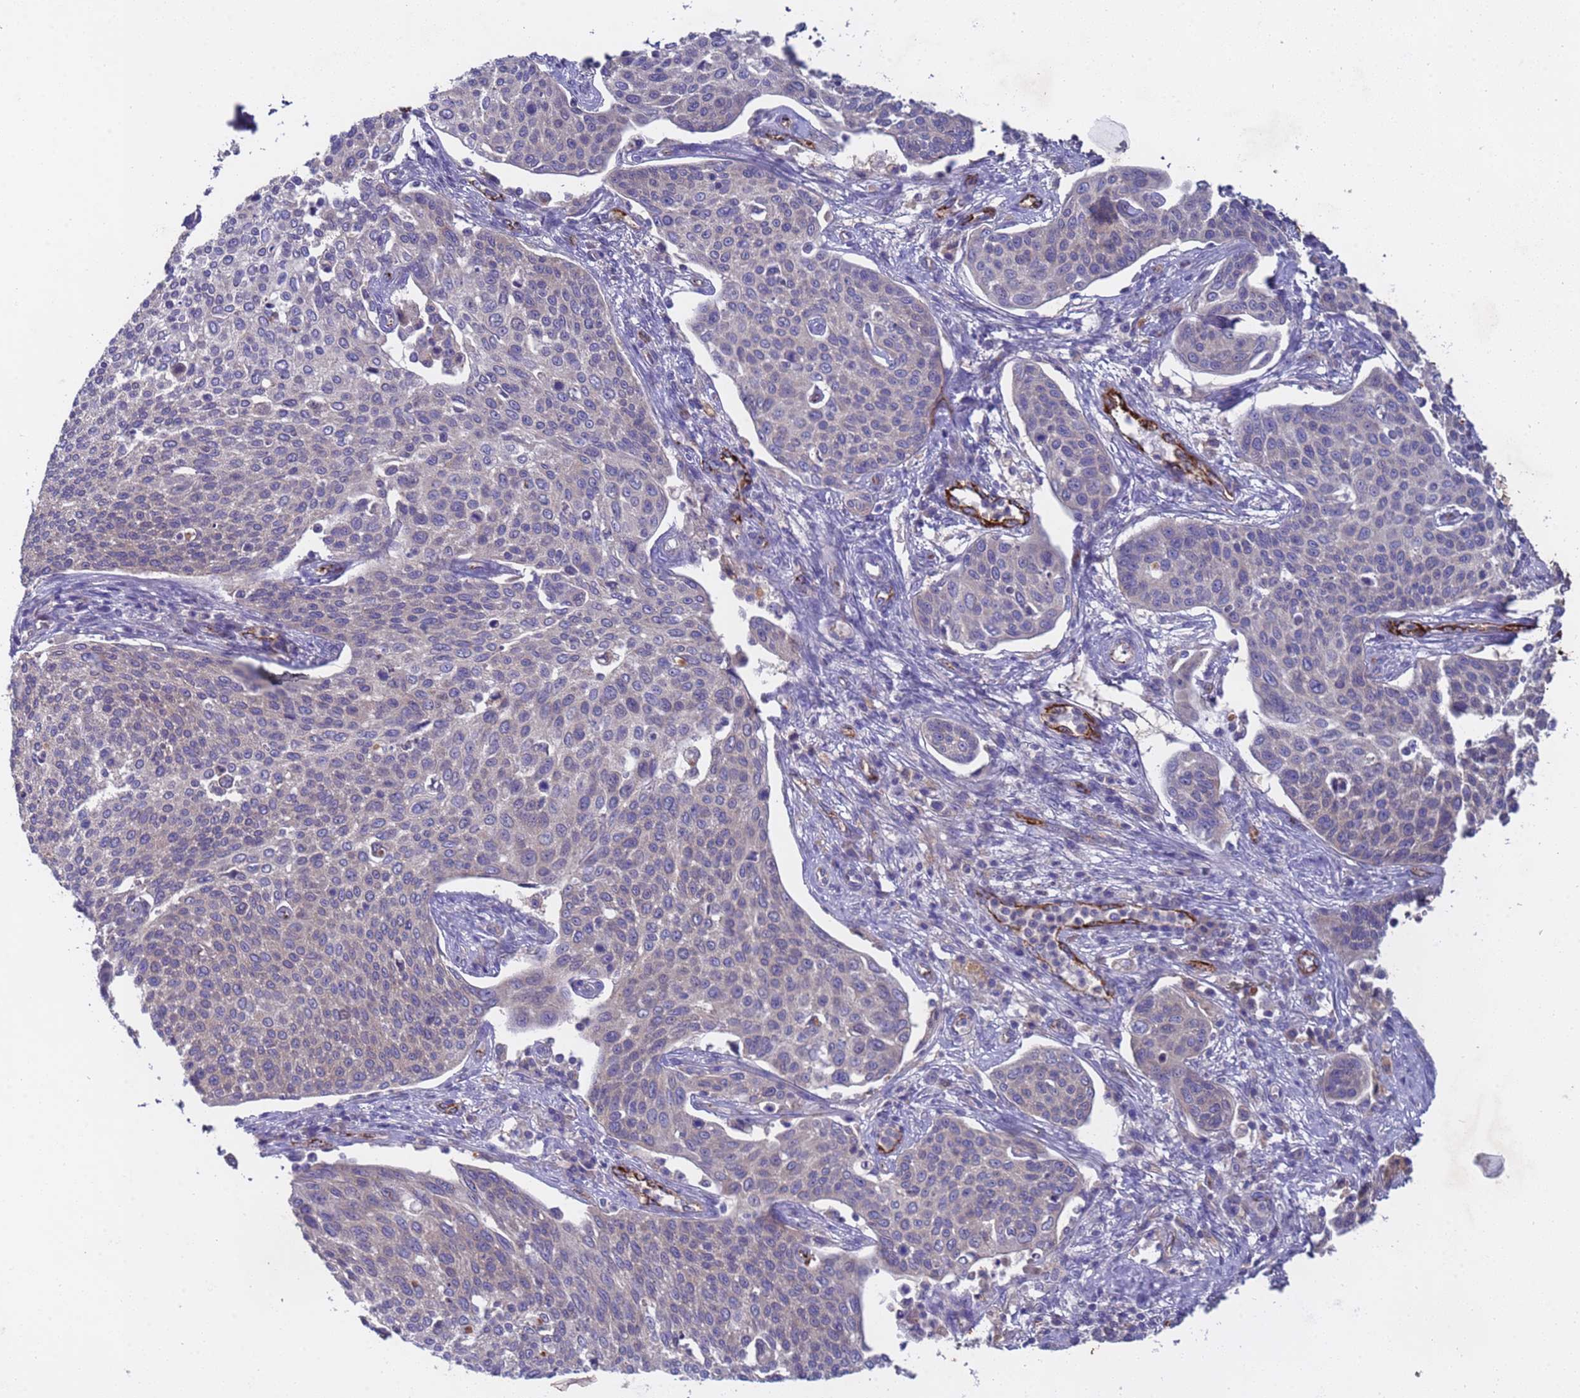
{"staining": {"intensity": "negative", "quantity": "none", "location": "none"}, "tissue": "cervical cancer", "cell_type": "Tumor cells", "image_type": "cancer", "snomed": [{"axis": "morphology", "description": "Squamous cell carcinoma, NOS"}, {"axis": "topography", "description": "Cervix"}], "caption": "There is no significant expression in tumor cells of cervical cancer.", "gene": "ZNF248", "patient": {"sex": "female", "age": 34}}